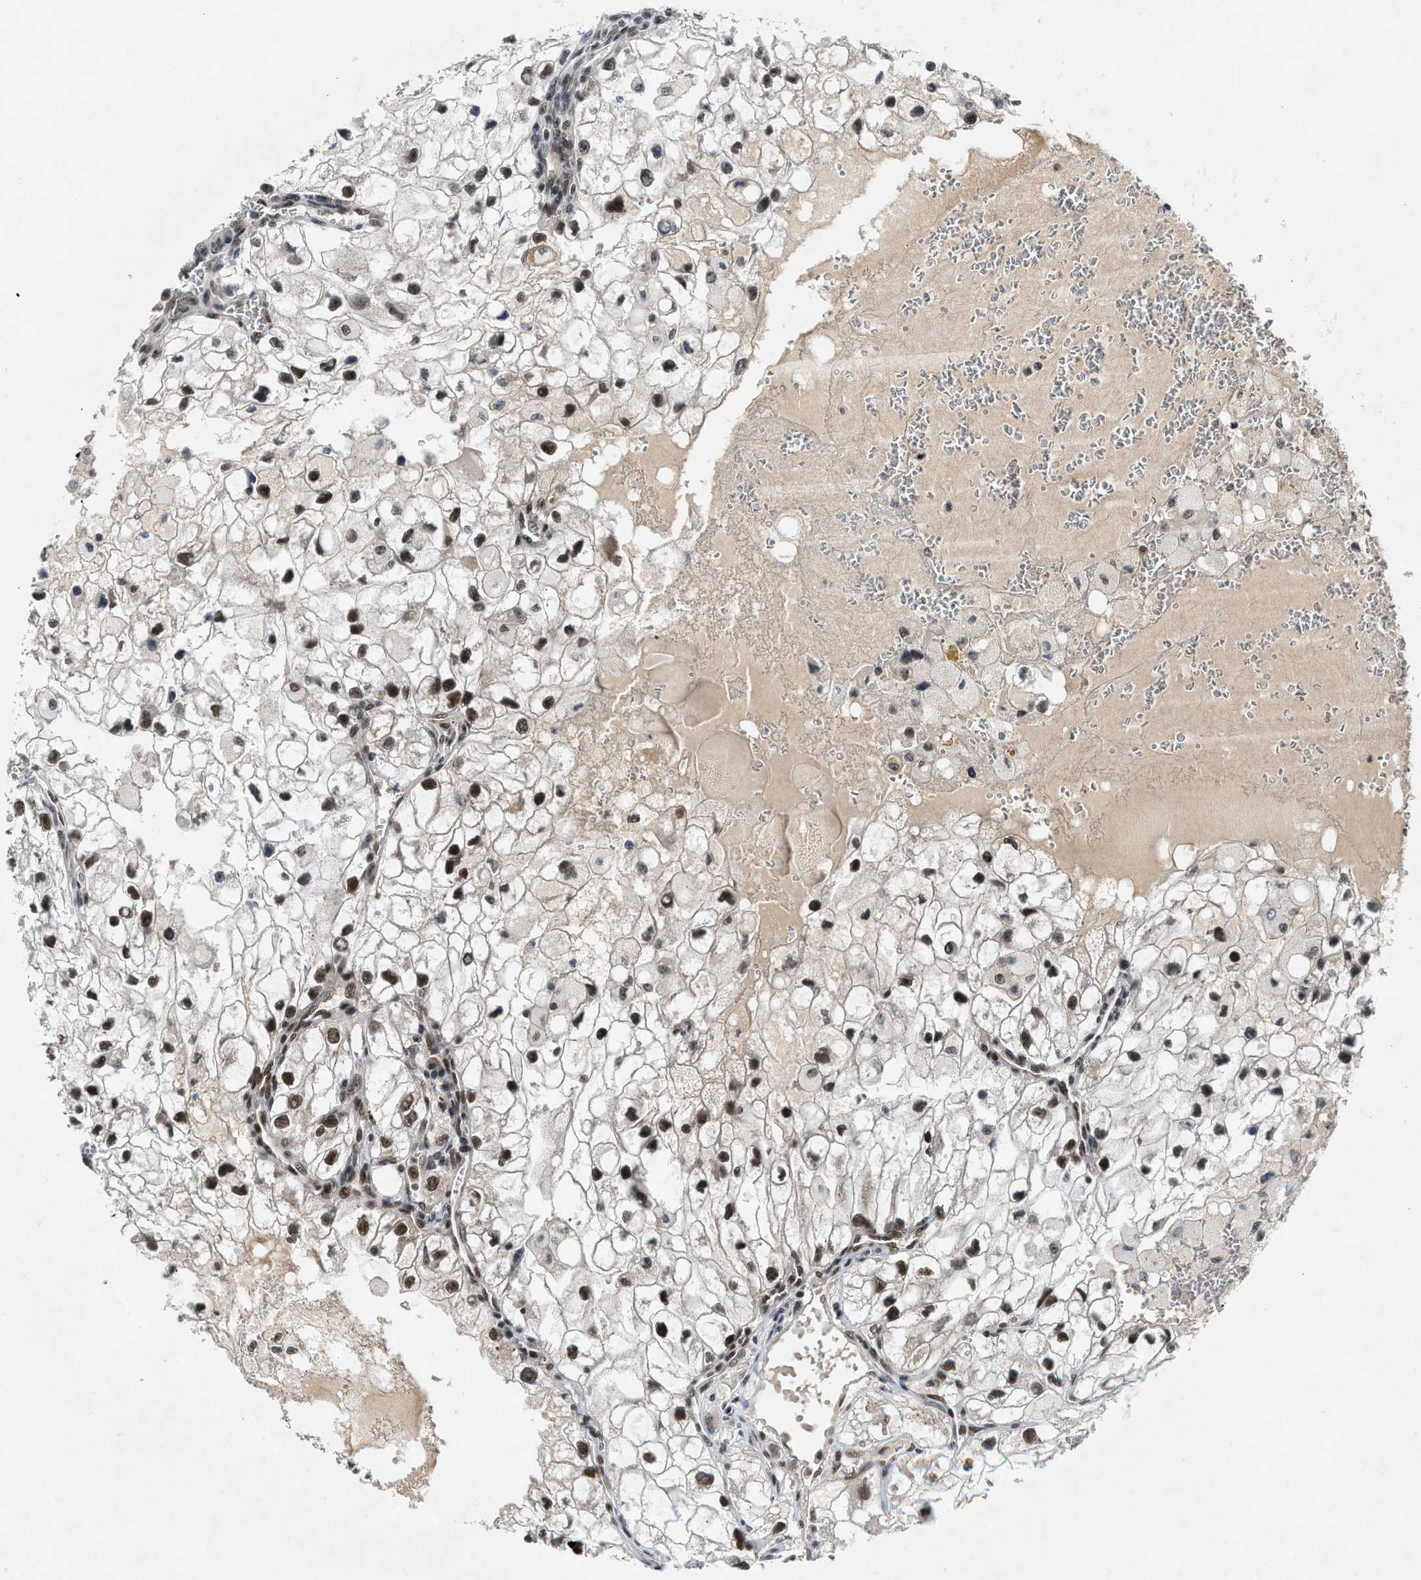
{"staining": {"intensity": "strong", "quantity": ">75%", "location": "nuclear"}, "tissue": "renal cancer", "cell_type": "Tumor cells", "image_type": "cancer", "snomed": [{"axis": "morphology", "description": "Adenocarcinoma, NOS"}, {"axis": "topography", "description": "Kidney"}], "caption": "Protein staining by immunohistochemistry (IHC) demonstrates strong nuclear positivity in approximately >75% of tumor cells in renal cancer (adenocarcinoma).", "gene": "NCOA1", "patient": {"sex": "female", "age": 70}}